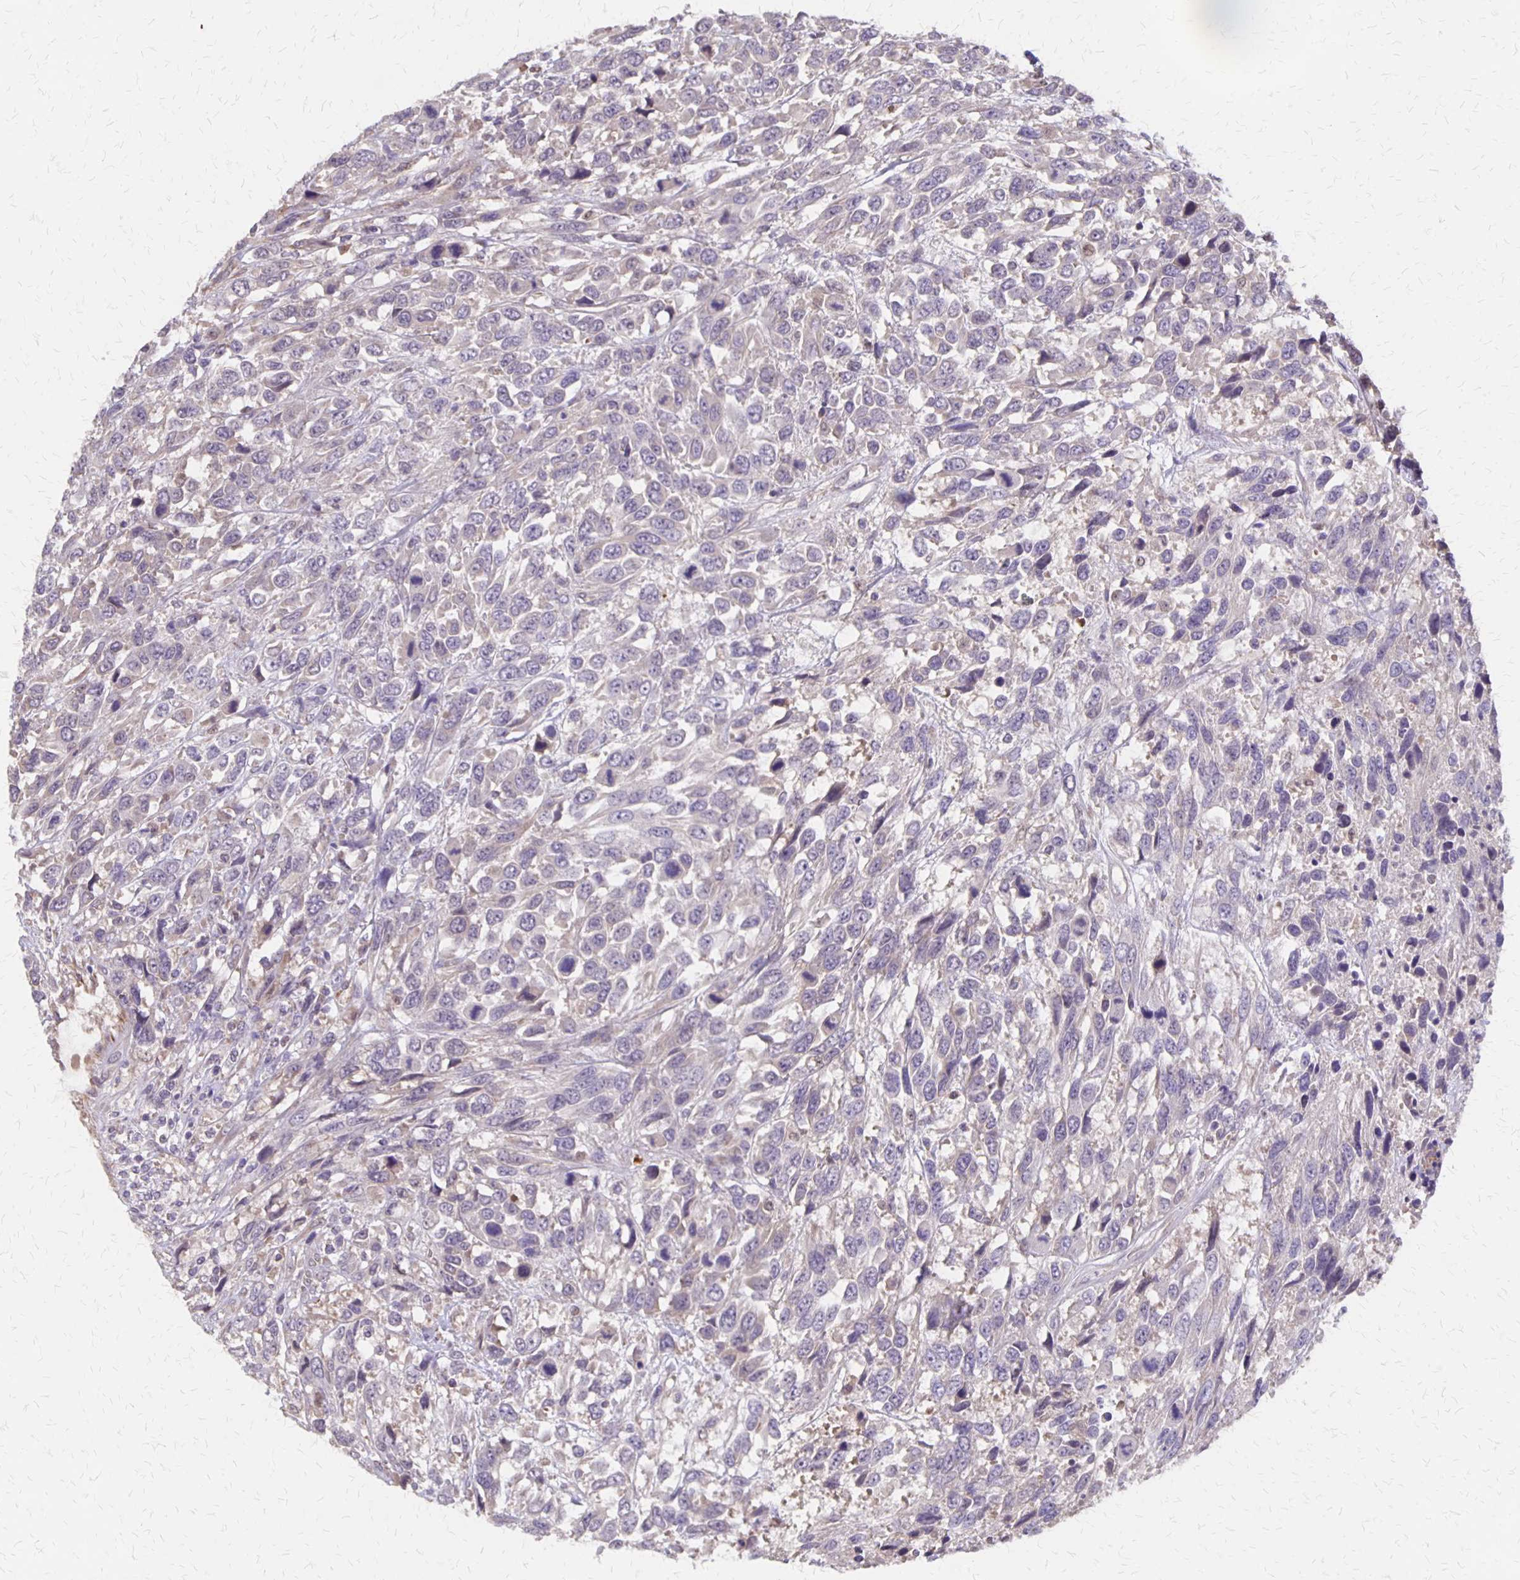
{"staining": {"intensity": "negative", "quantity": "none", "location": "none"}, "tissue": "urothelial cancer", "cell_type": "Tumor cells", "image_type": "cancer", "snomed": [{"axis": "morphology", "description": "Urothelial carcinoma, High grade"}, {"axis": "topography", "description": "Urinary bladder"}], "caption": "Tumor cells show no significant staining in high-grade urothelial carcinoma.", "gene": "NOG", "patient": {"sex": "female", "age": 70}}